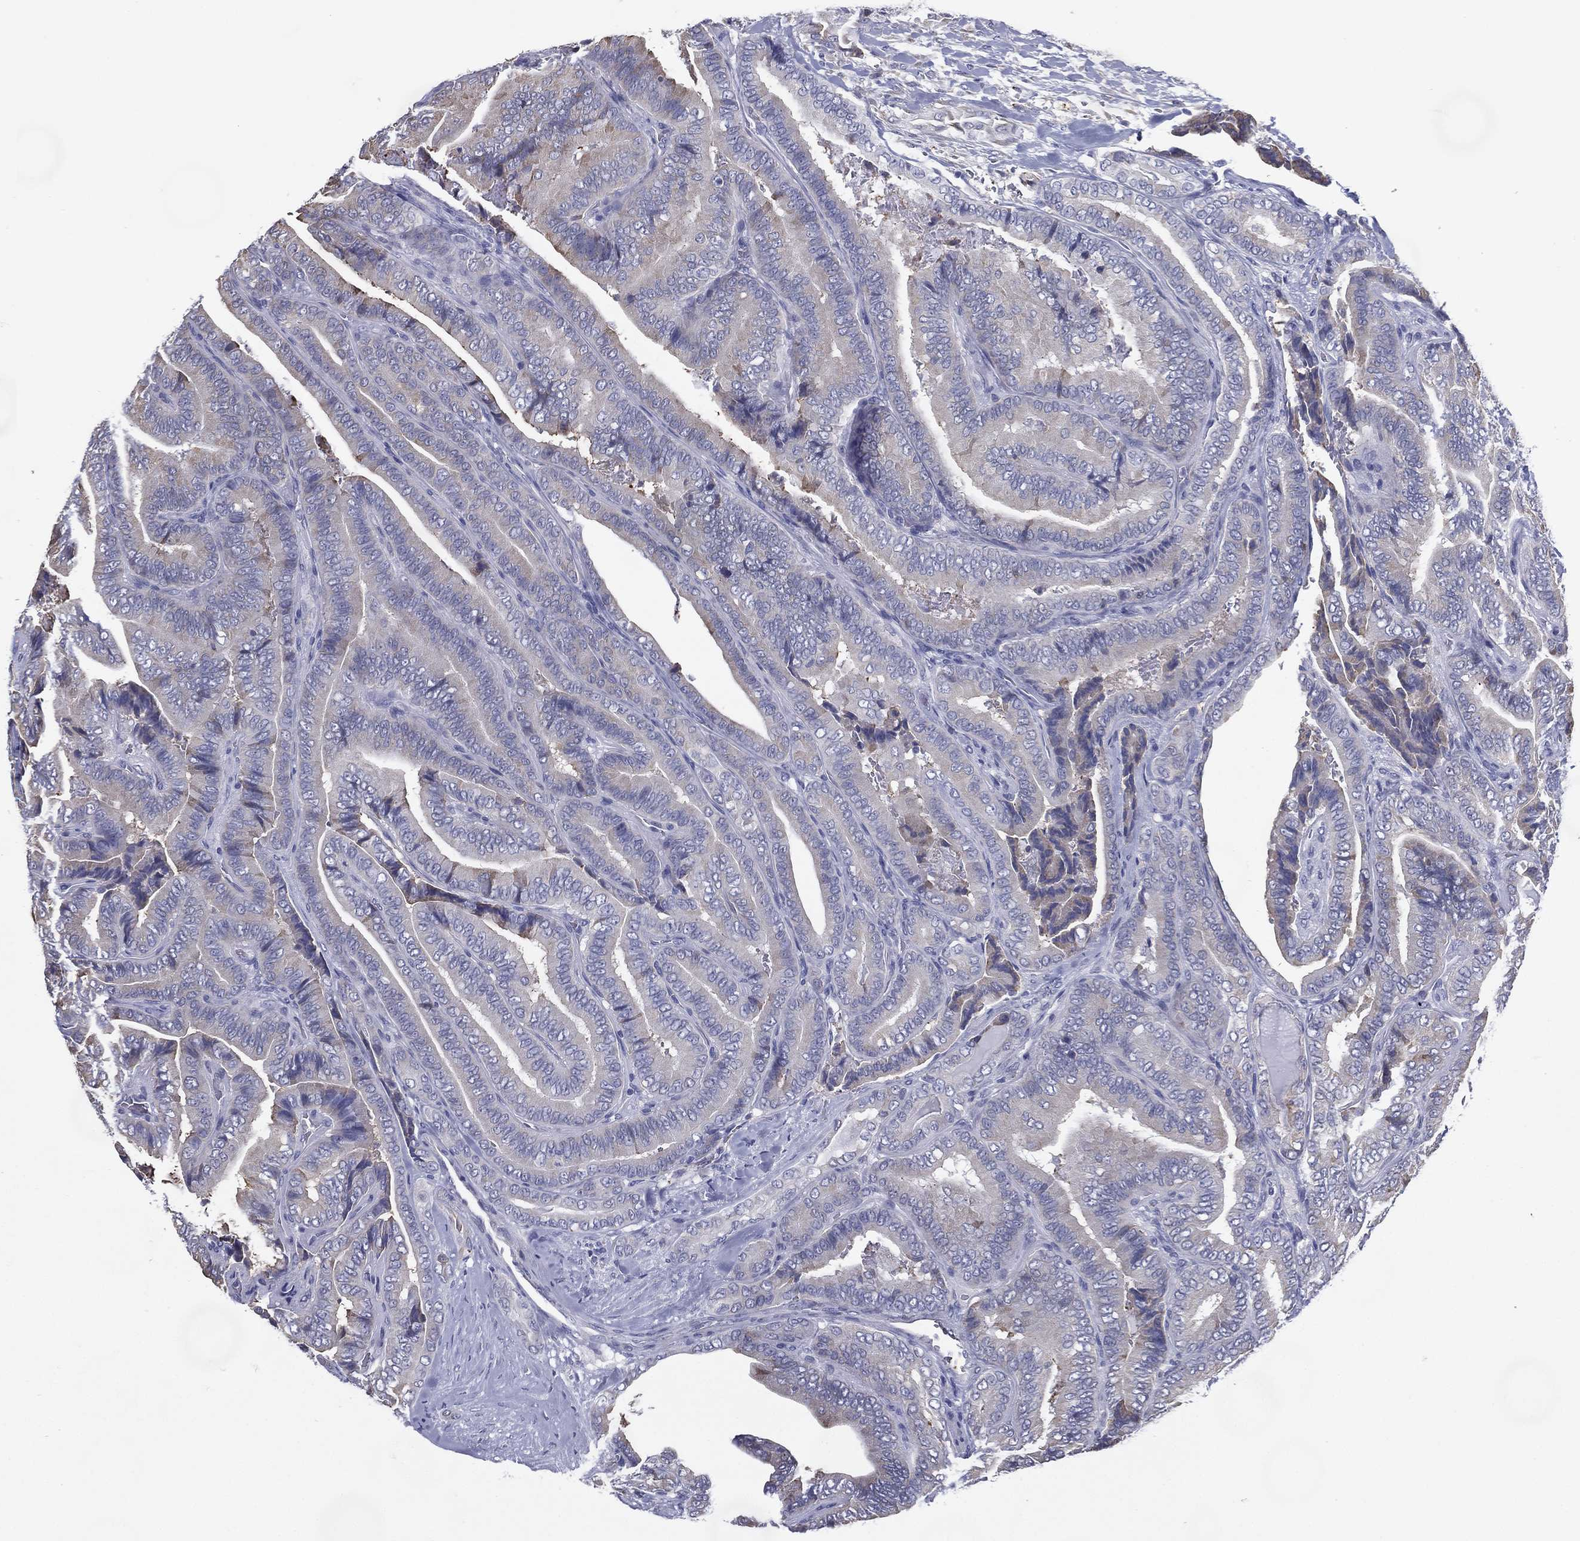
{"staining": {"intensity": "negative", "quantity": "none", "location": "none"}, "tissue": "thyroid cancer", "cell_type": "Tumor cells", "image_type": "cancer", "snomed": [{"axis": "morphology", "description": "Papillary adenocarcinoma, NOS"}, {"axis": "topography", "description": "Thyroid gland"}], "caption": "IHC of thyroid cancer shows no expression in tumor cells.", "gene": "C19orf18", "patient": {"sex": "male", "age": 61}}